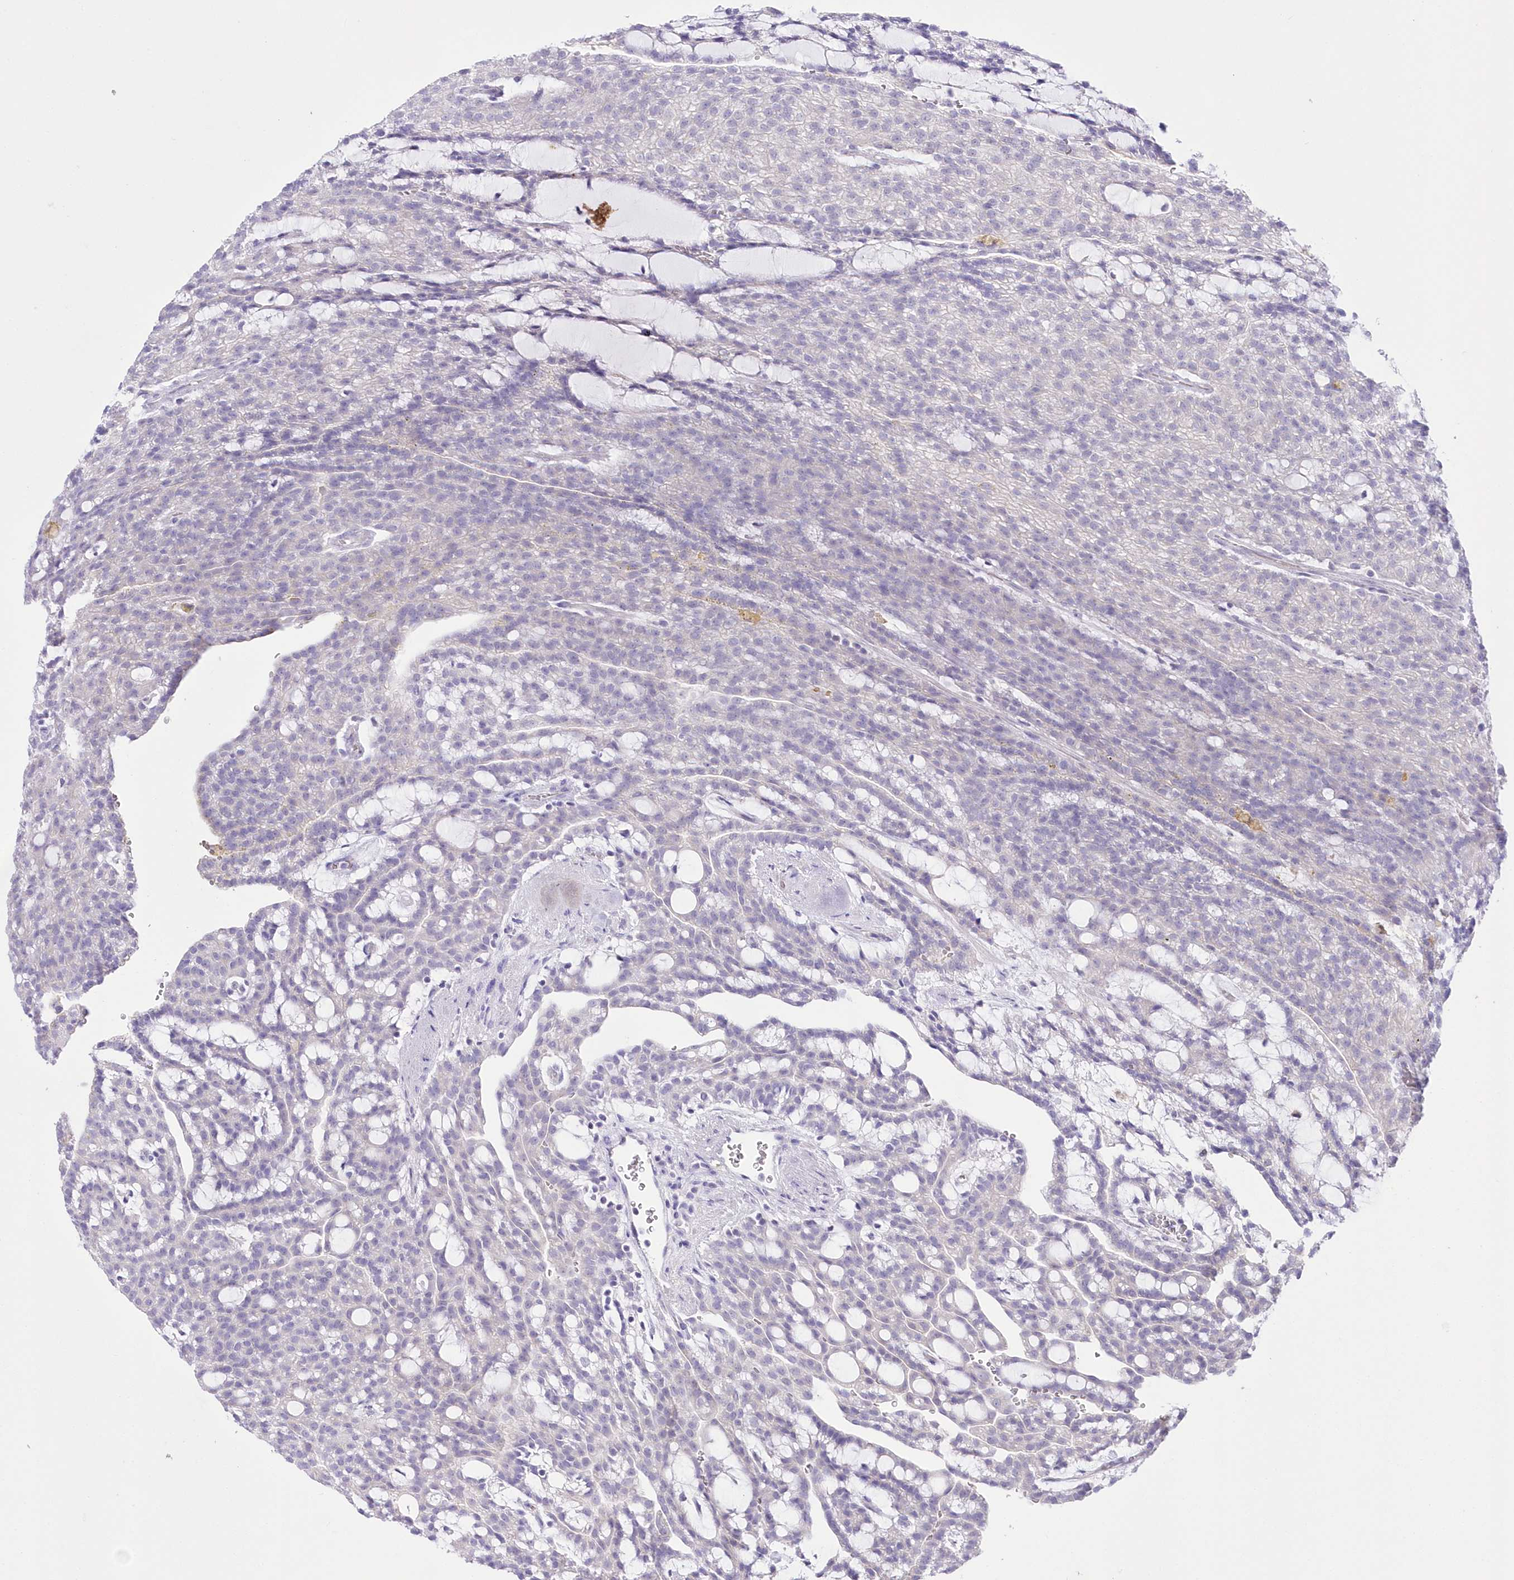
{"staining": {"intensity": "negative", "quantity": "none", "location": "none"}, "tissue": "renal cancer", "cell_type": "Tumor cells", "image_type": "cancer", "snomed": [{"axis": "morphology", "description": "Adenocarcinoma, NOS"}, {"axis": "topography", "description": "Kidney"}], "caption": "An IHC histopathology image of renal adenocarcinoma is shown. There is no staining in tumor cells of renal adenocarcinoma. Nuclei are stained in blue.", "gene": "UBA6", "patient": {"sex": "male", "age": 63}}